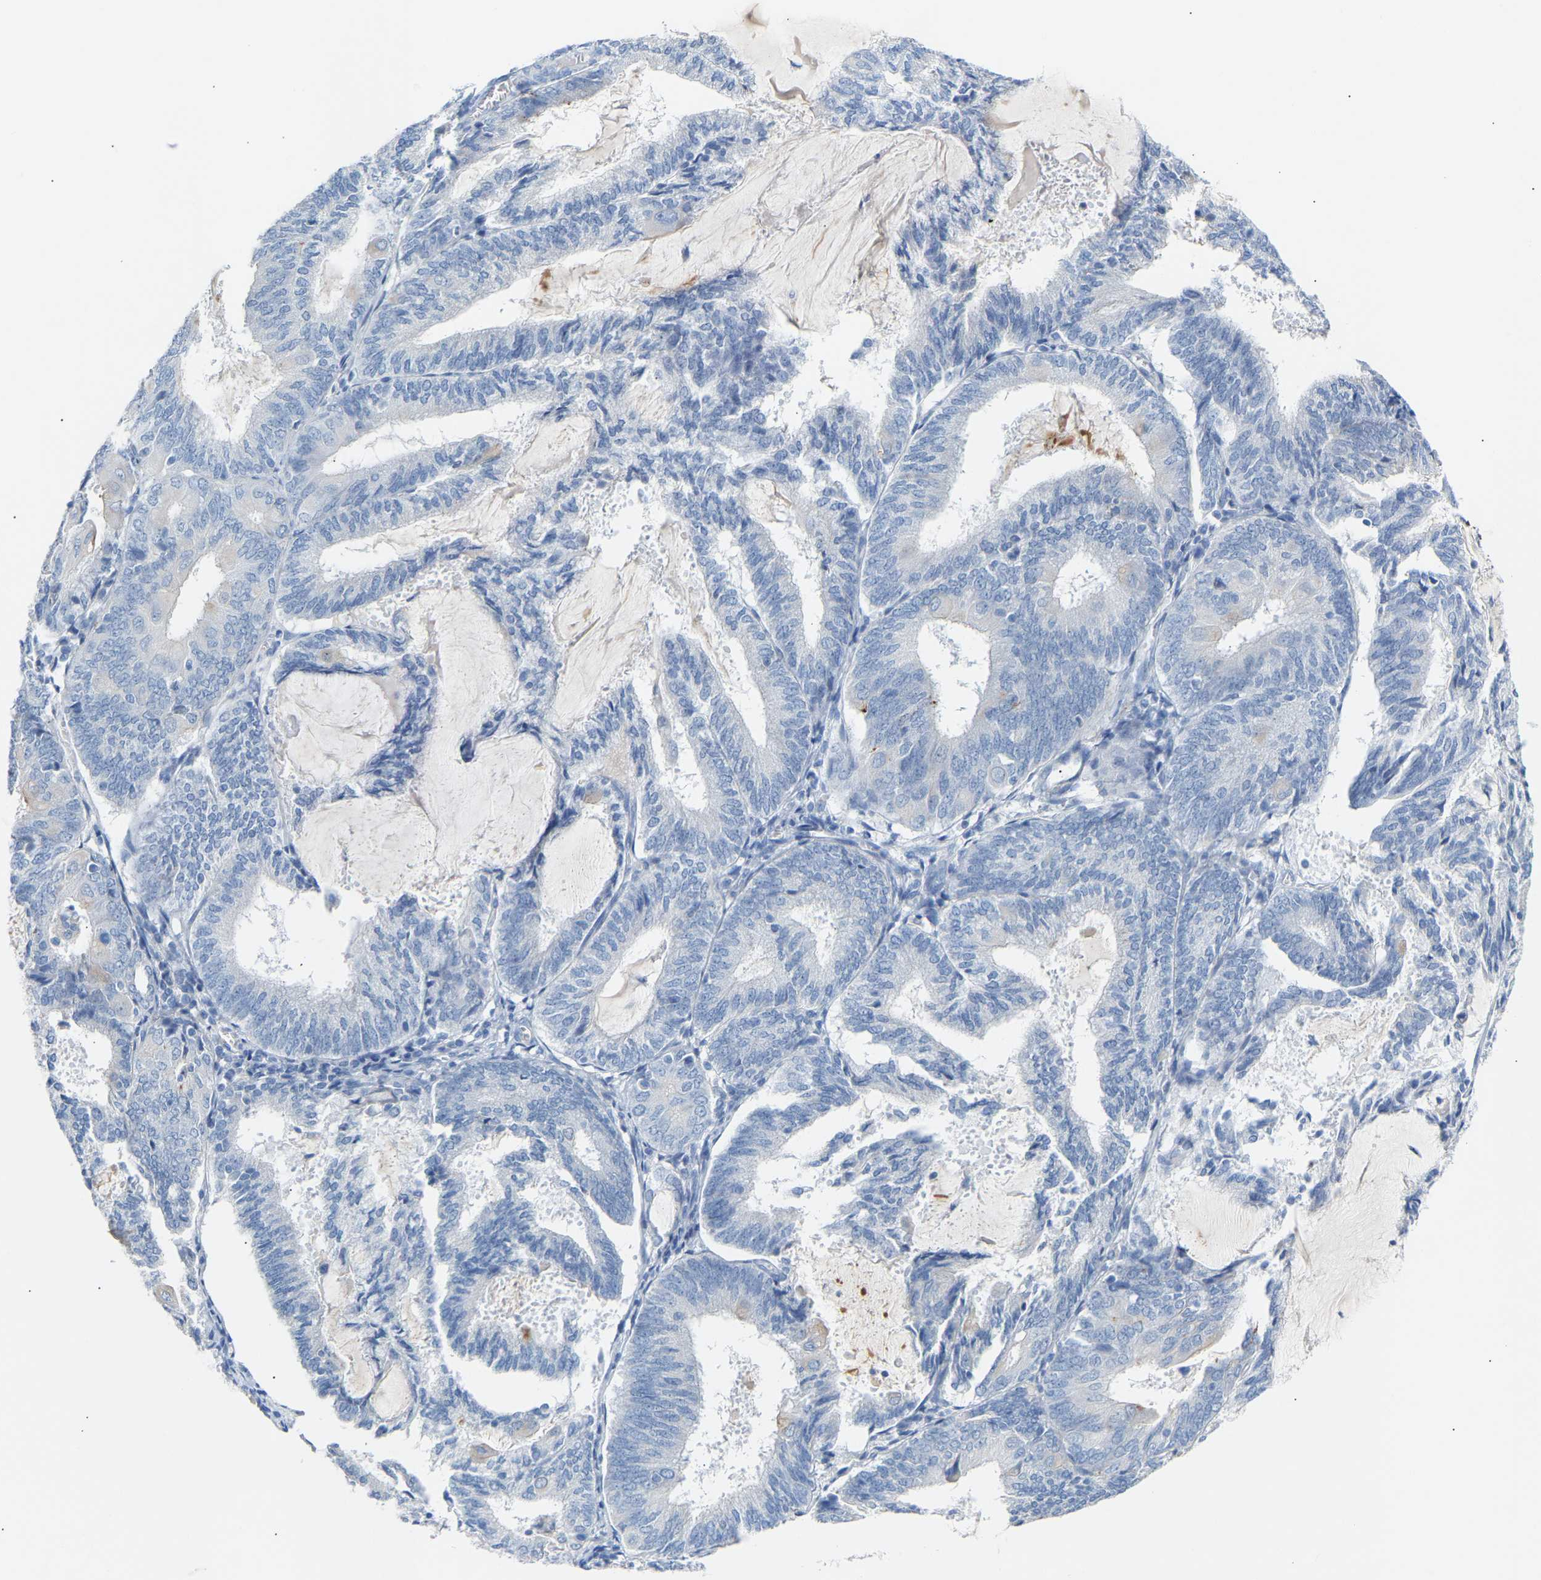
{"staining": {"intensity": "negative", "quantity": "none", "location": "none"}, "tissue": "endometrial cancer", "cell_type": "Tumor cells", "image_type": "cancer", "snomed": [{"axis": "morphology", "description": "Adenocarcinoma, NOS"}, {"axis": "topography", "description": "Endometrium"}], "caption": "Micrograph shows no protein expression in tumor cells of endometrial cancer (adenocarcinoma) tissue.", "gene": "PEX1", "patient": {"sex": "female", "age": 81}}